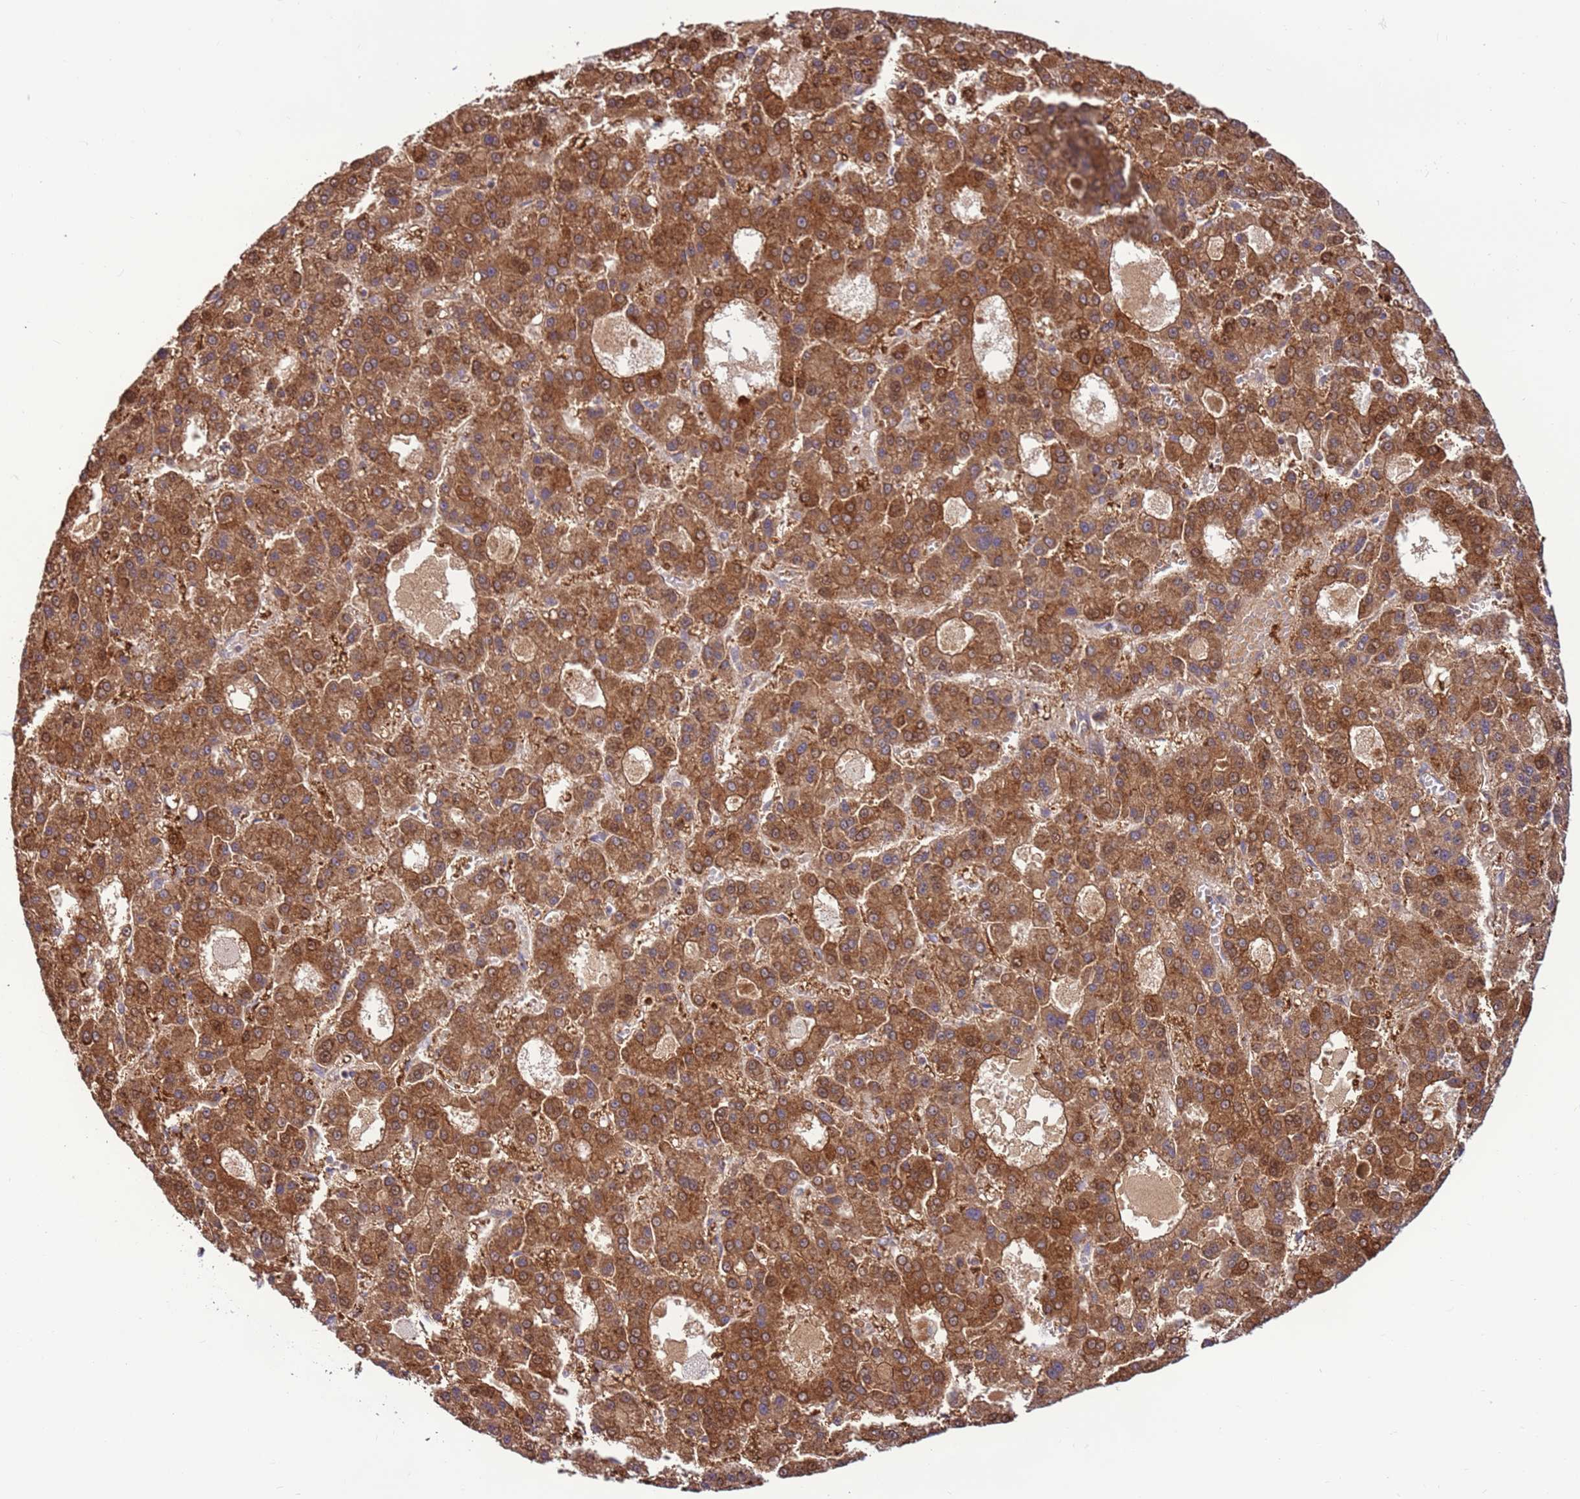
{"staining": {"intensity": "strong", "quantity": ">75%", "location": "cytoplasmic/membranous"}, "tissue": "liver cancer", "cell_type": "Tumor cells", "image_type": "cancer", "snomed": [{"axis": "morphology", "description": "Carcinoma, Hepatocellular, NOS"}, {"axis": "topography", "description": "Liver"}], "caption": "A high-resolution micrograph shows IHC staining of liver cancer (hepatocellular carcinoma), which displays strong cytoplasmic/membranous positivity in about >75% of tumor cells.", "gene": "DDX19B", "patient": {"sex": "male", "age": 70}}